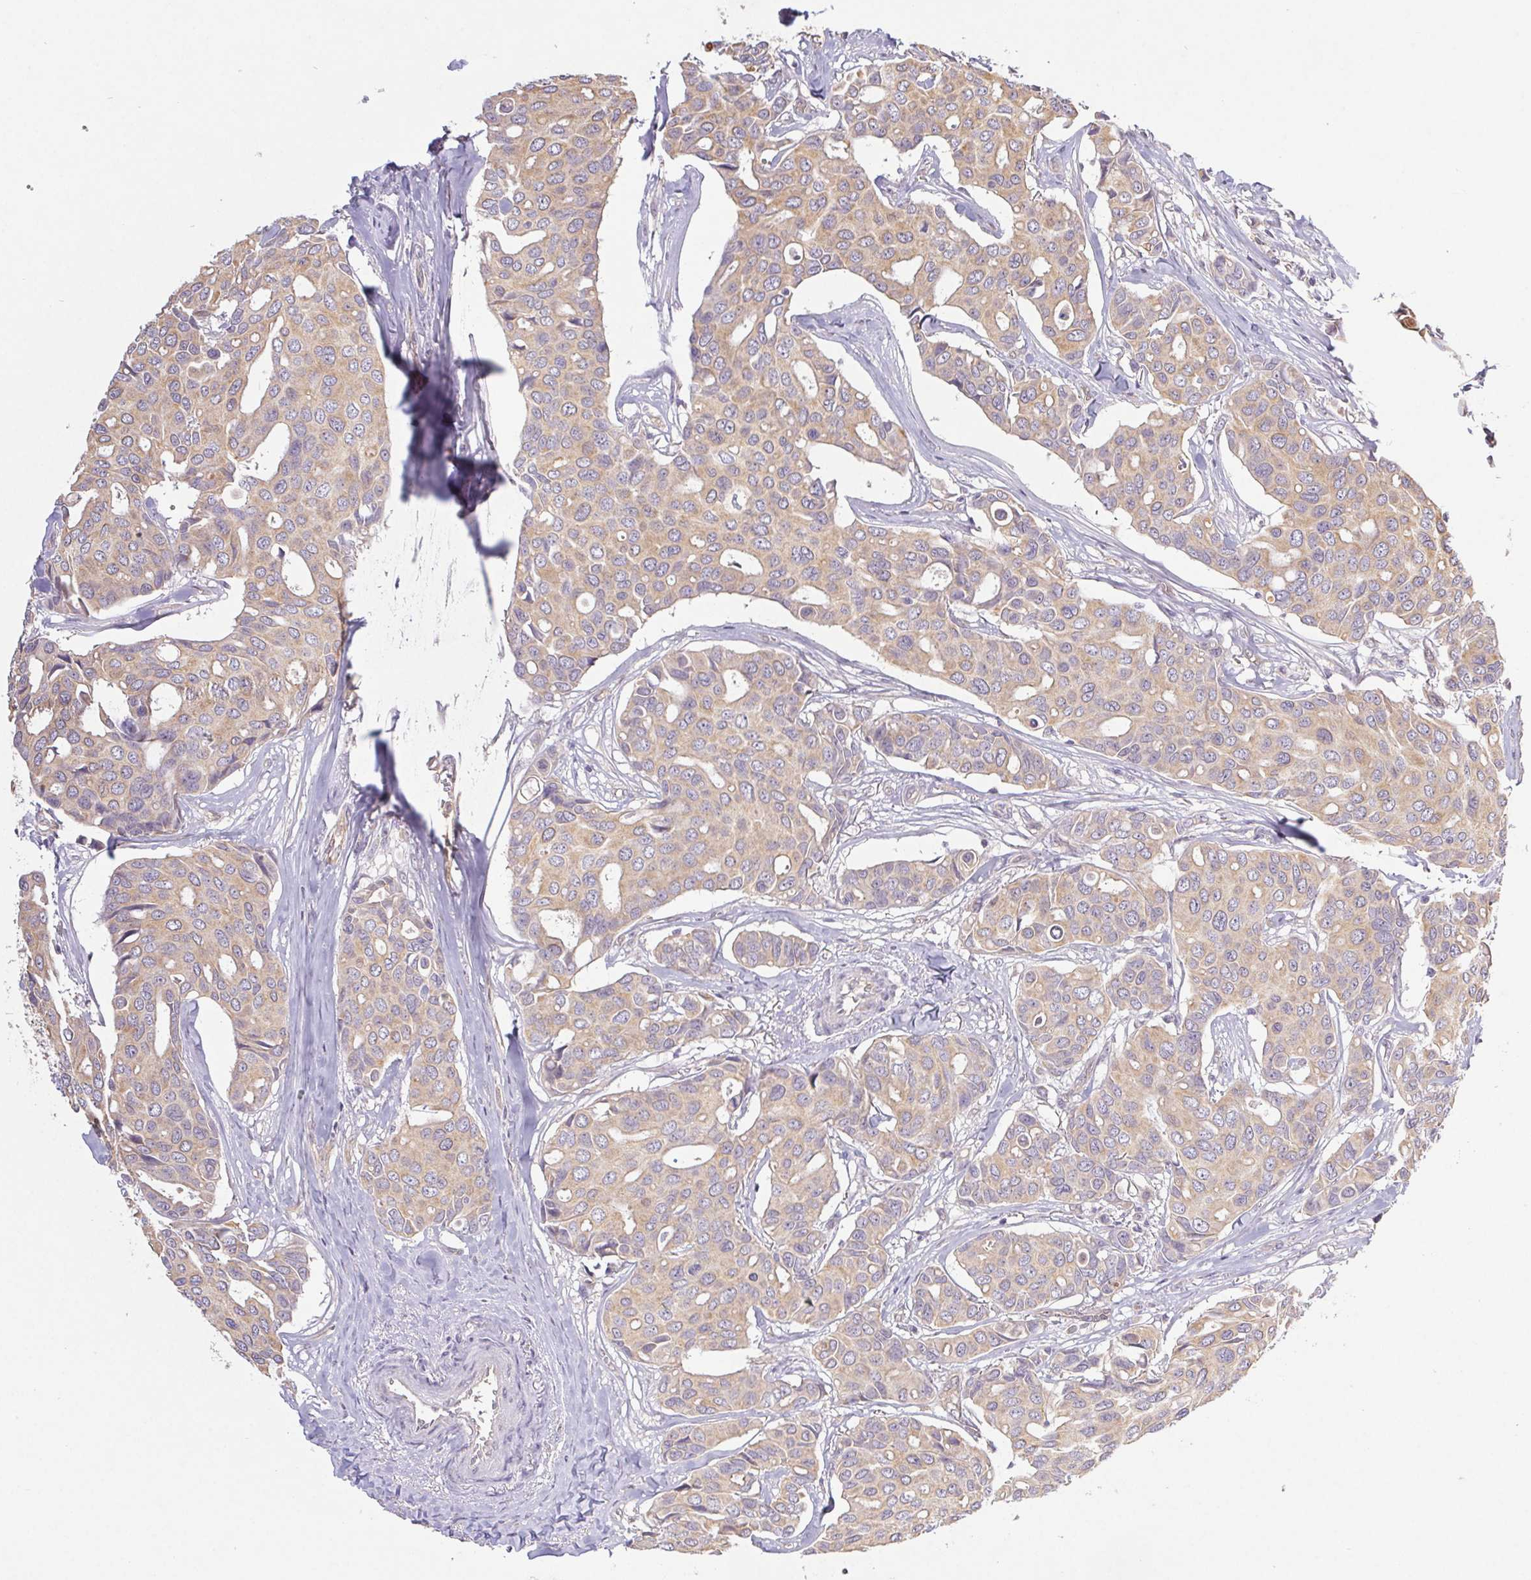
{"staining": {"intensity": "weak", "quantity": ">75%", "location": "cytoplasmic/membranous"}, "tissue": "breast cancer", "cell_type": "Tumor cells", "image_type": "cancer", "snomed": [{"axis": "morphology", "description": "Duct carcinoma"}, {"axis": "topography", "description": "Breast"}], "caption": "Immunohistochemical staining of human invasive ductal carcinoma (breast) shows low levels of weak cytoplasmic/membranous staining in about >75% of tumor cells.", "gene": "RAB11A", "patient": {"sex": "female", "age": 54}}